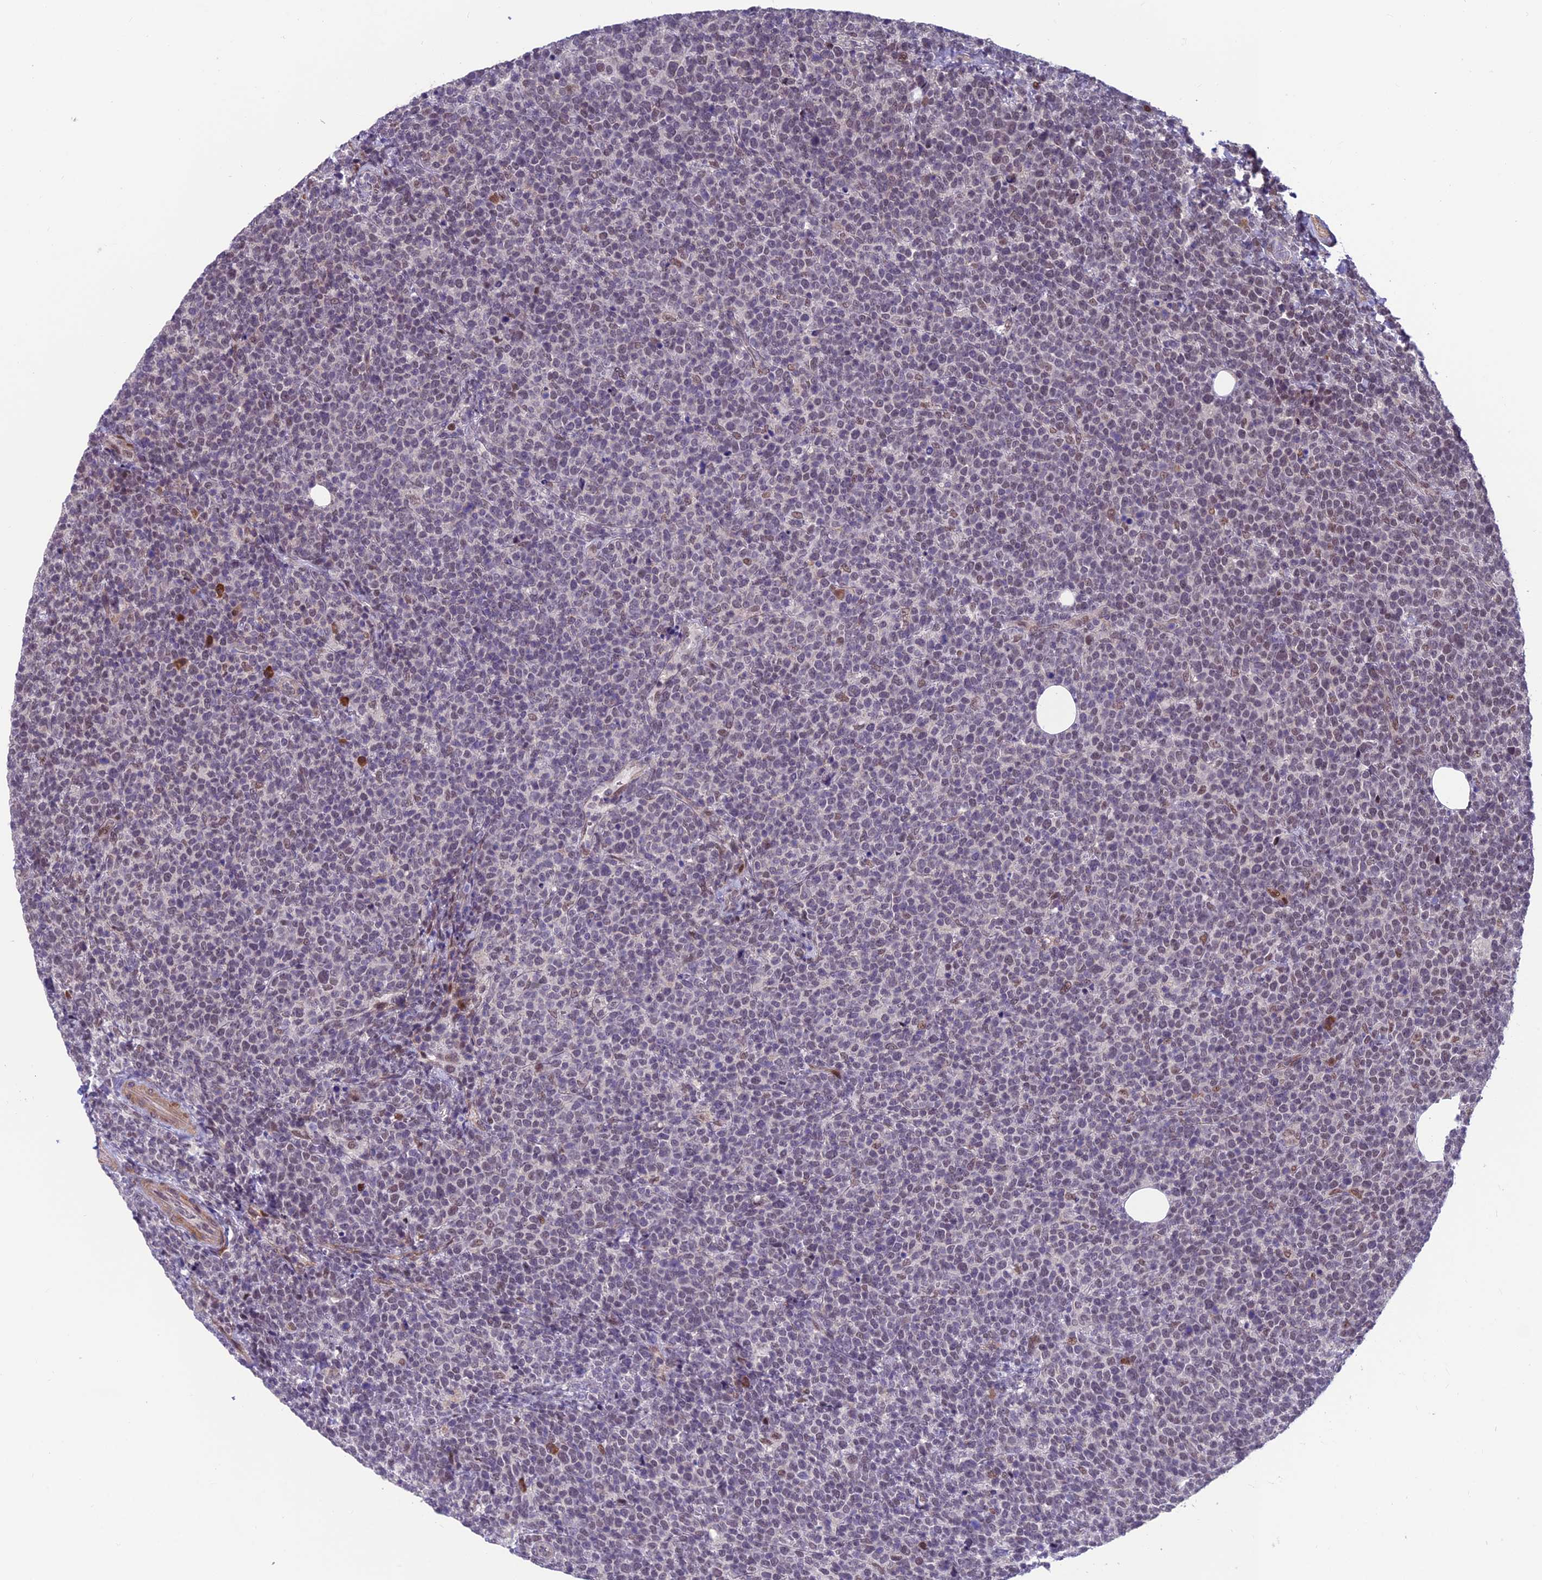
{"staining": {"intensity": "weak", "quantity": "<25%", "location": "nuclear"}, "tissue": "lymphoma", "cell_type": "Tumor cells", "image_type": "cancer", "snomed": [{"axis": "morphology", "description": "Malignant lymphoma, non-Hodgkin's type, High grade"}, {"axis": "topography", "description": "Lymph node"}], "caption": "A high-resolution photomicrograph shows immunohistochemistry (IHC) staining of malignant lymphoma, non-Hodgkin's type (high-grade), which demonstrates no significant positivity in tumor cells. (Immunohistochemistry, brightfield microscopy, high magnification).", "gene": "KIAA1191", "patient": {"sex": "male", "age": 61}}